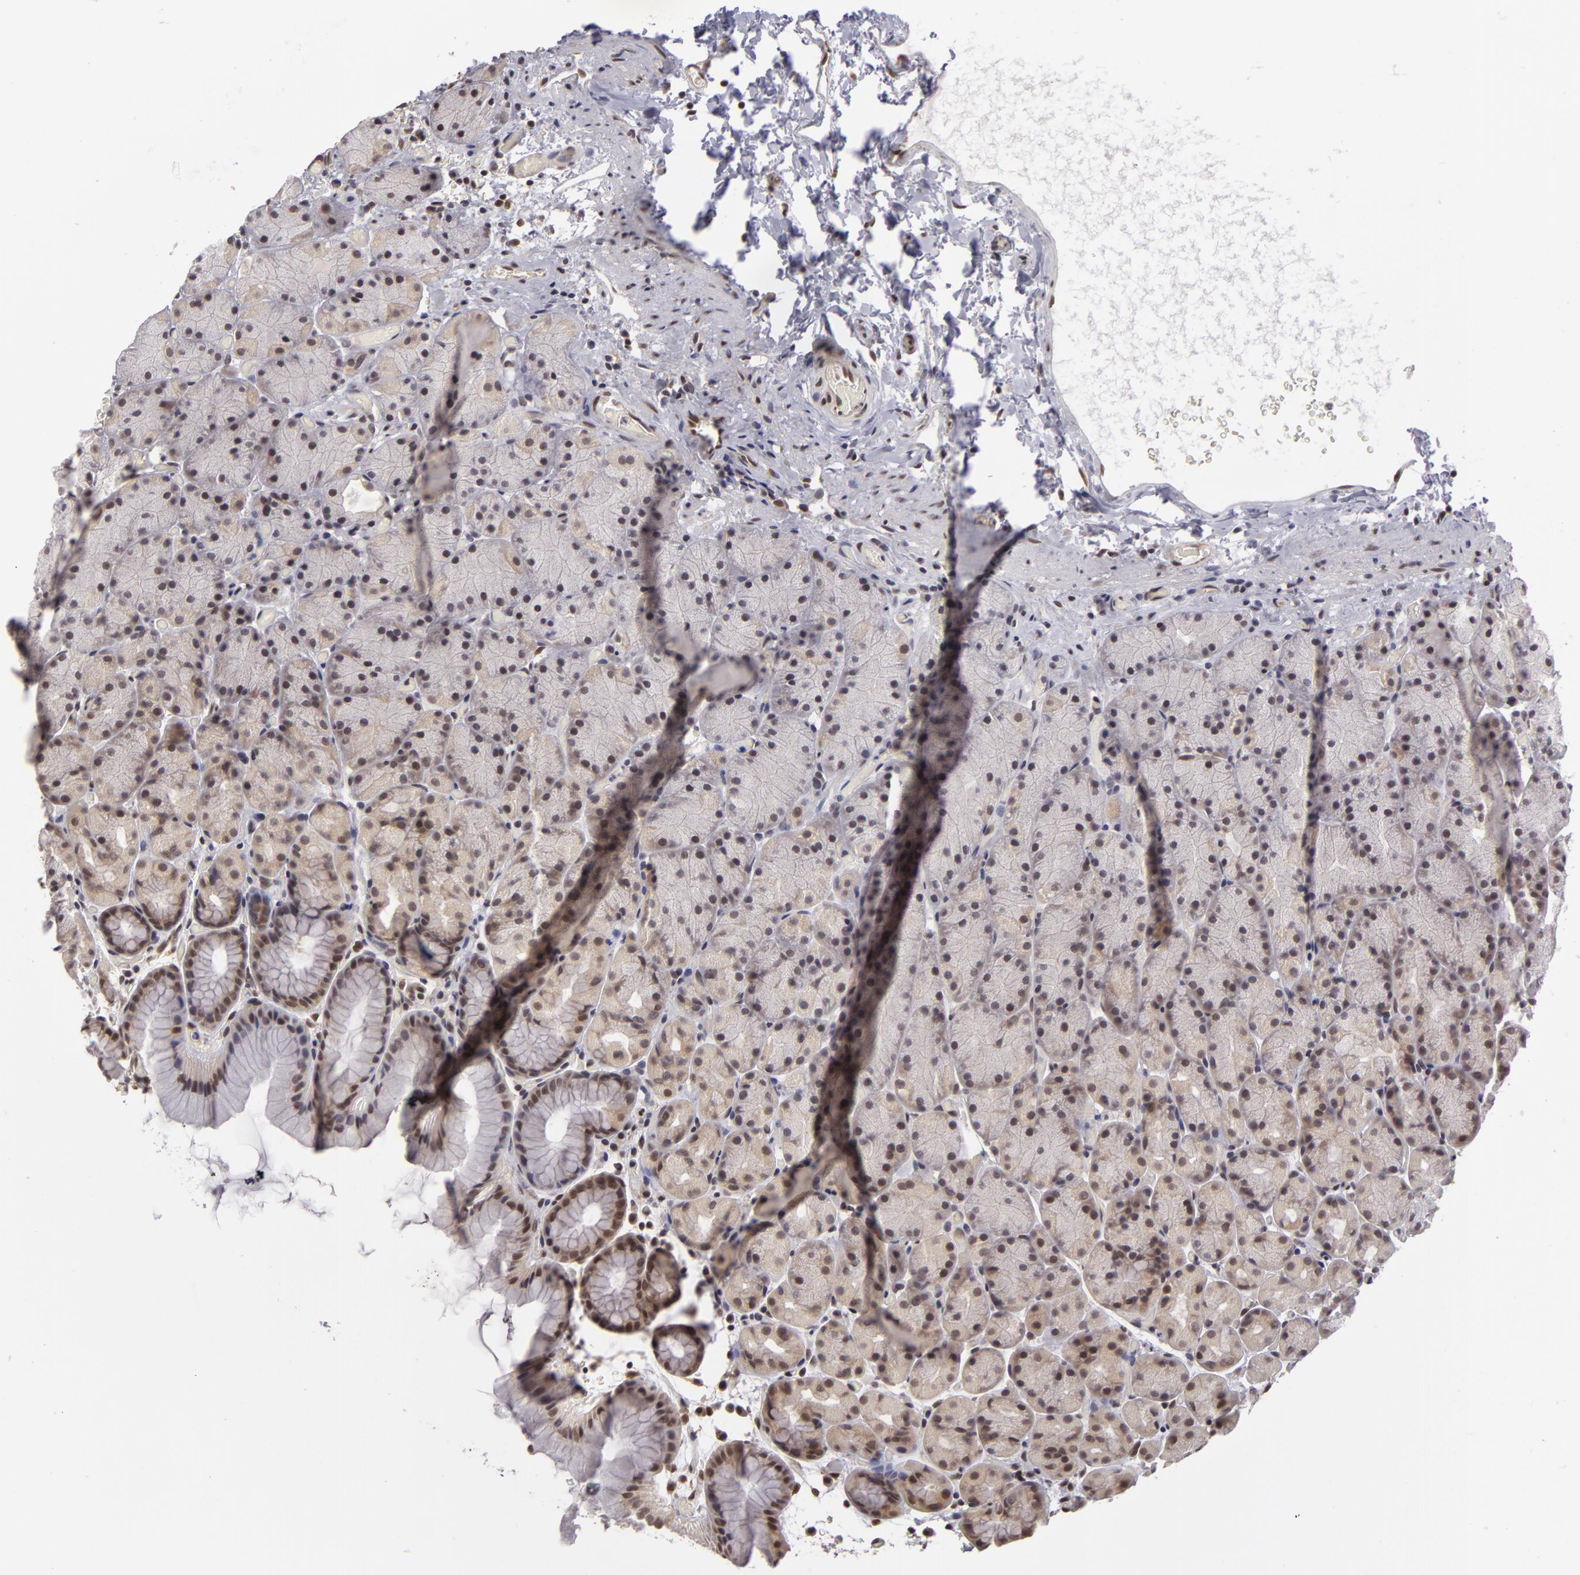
{"staining": {"intensity": "moderate", "quantity": "25%-75%", "location": "nuclear"}, "tissue": "stomach", "cell_type": "Glandular cells", "image_type": "normal", "snomed": [{"axis": "morphology", "description": "Normal tissue, NOS"}, {"axis": "topography", "description": "Stomach, upper"}], "caption": "An immunohistochemistry image of unremarkable tissue is shown. Protein staining in brown labels moderate nuclear positivity in stomach within glandular cells.", "gene": "ZNF133", "patient": {"sex": "male", "age": 47}}